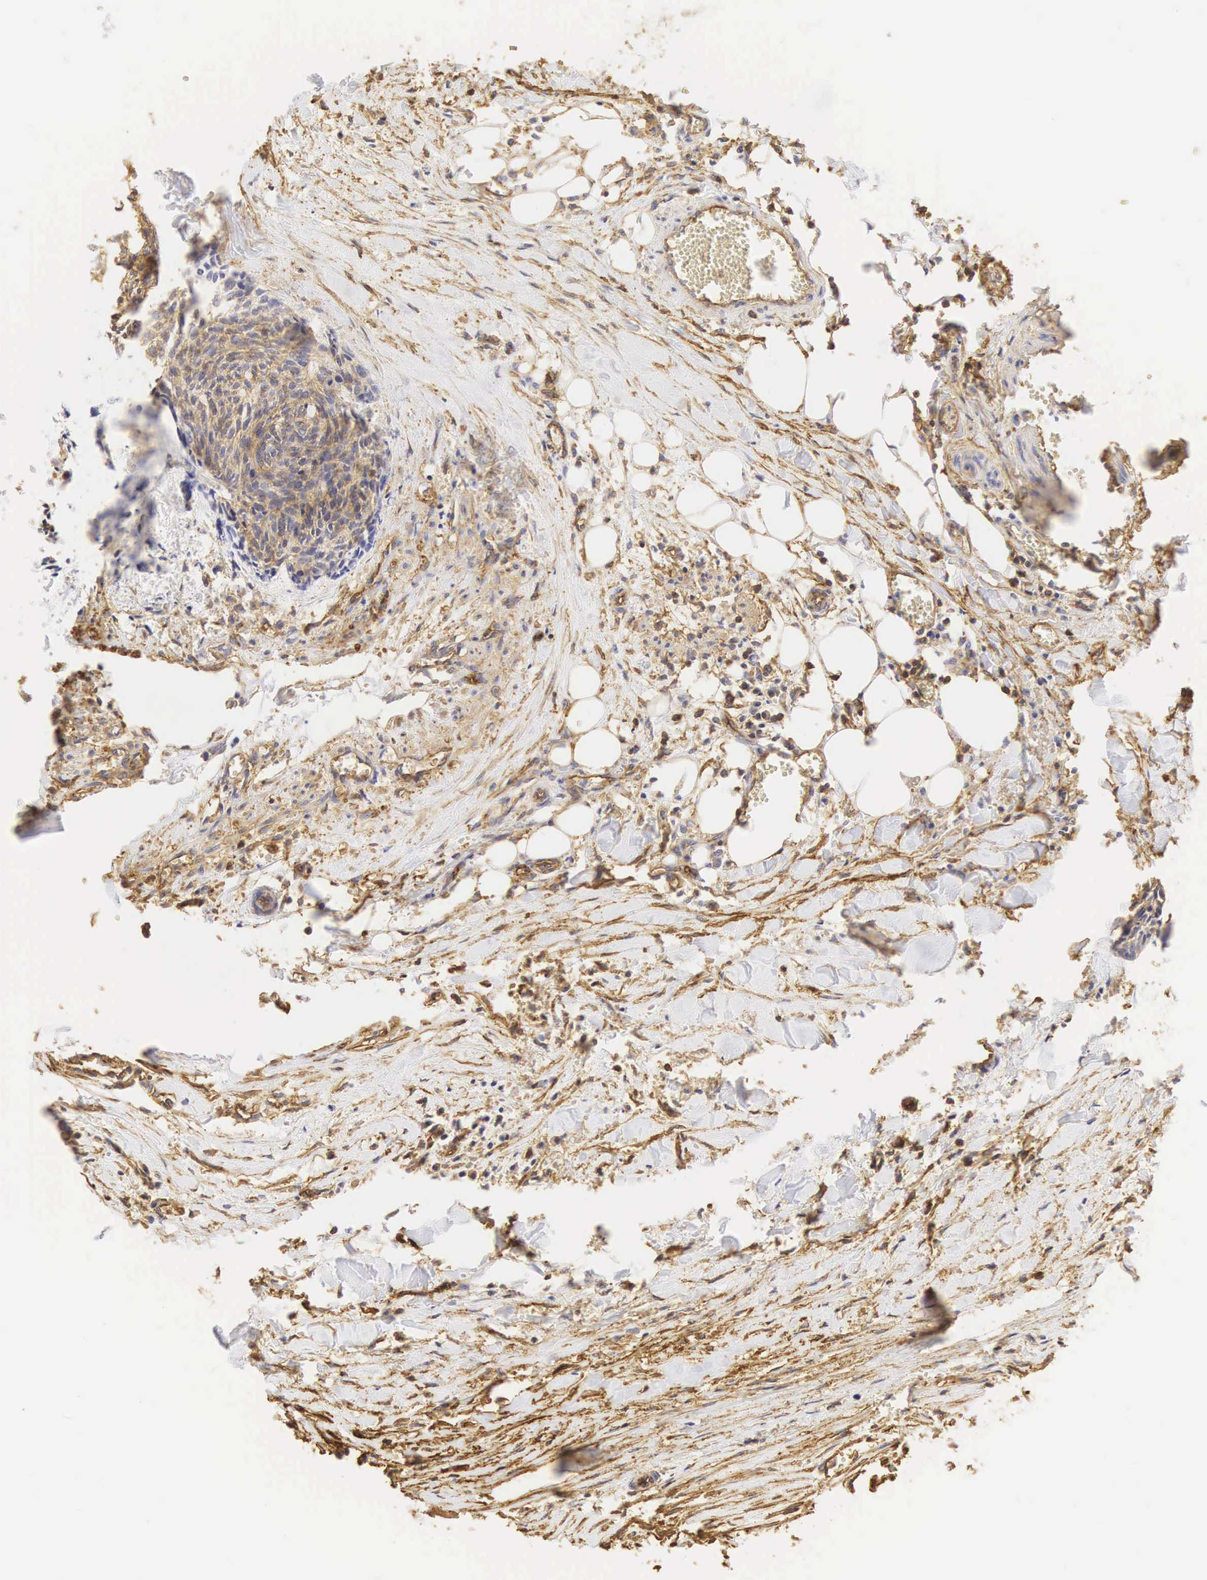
{"staining": {"intensity": "moderate", "quantity": ">75%", "location": "cytoplasmic/membranous"}, "tissue": "head and neck cancer", "cell_type": "Tumor cells", "image_type": "cancer", "snomed": [{"axis": "morphology", "description": "Squamous cell carcinoma, NOS"}, {"axis": "topography", "description": "Salivary gland"}, {"axis": "topography", "description": "Head-Neck"}], "caption": "This is a photomicrograph of immunohistochemistry (IHC) staining of head and neck squamous cell carcinoma, which shows moderate staining in the cytoplasmic/membranous of tumor cells.", "gene": "CD99", "patient": {"sex": "male", "age": 70}}